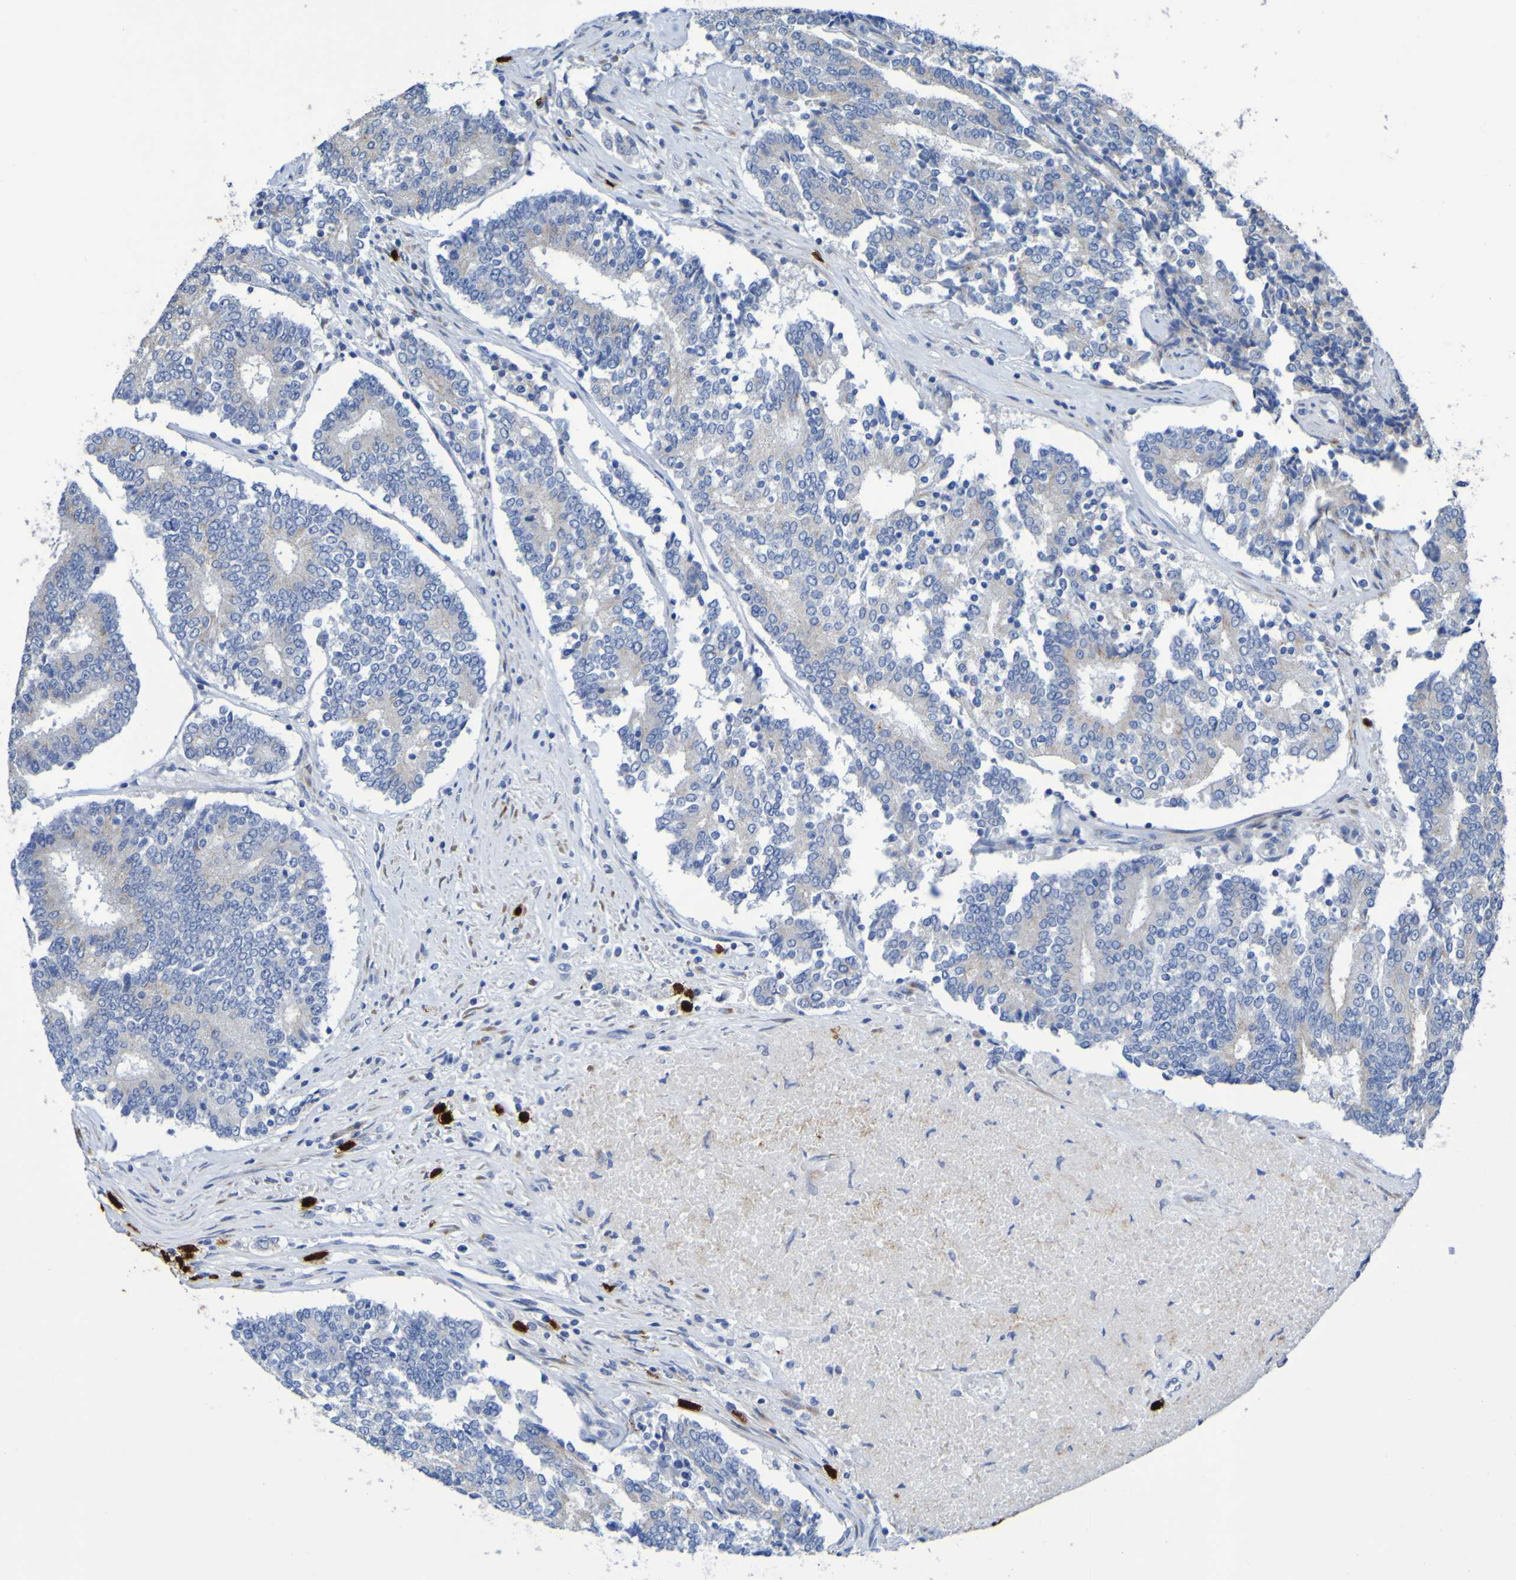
{"staining": {"intensity": "negative", "quantity": "none", "location": "none"}, "tissue": "prostate cancer", "cell_type": "Tumor cells", "image_type": "cancer", "snomed": [{"axis": "morphology", "description": "Normal tissue, NOS"}, {"axis": "morphology", "description": "Adenocarcinoma, High grade"}, {"axis": "topography", "description": "Prostate"}, {"axis": "topography", "description": "Seminal veicle"}], "caption": "DAB (3,3'-diaminobenzidine) immunohistochemical staining of adenocarcinoma (high-grade) (prostate) demonstrates no significant expression in tumor cells.", "gene": "C11orf24", "patient": {"sex": "male", "age": 55}}